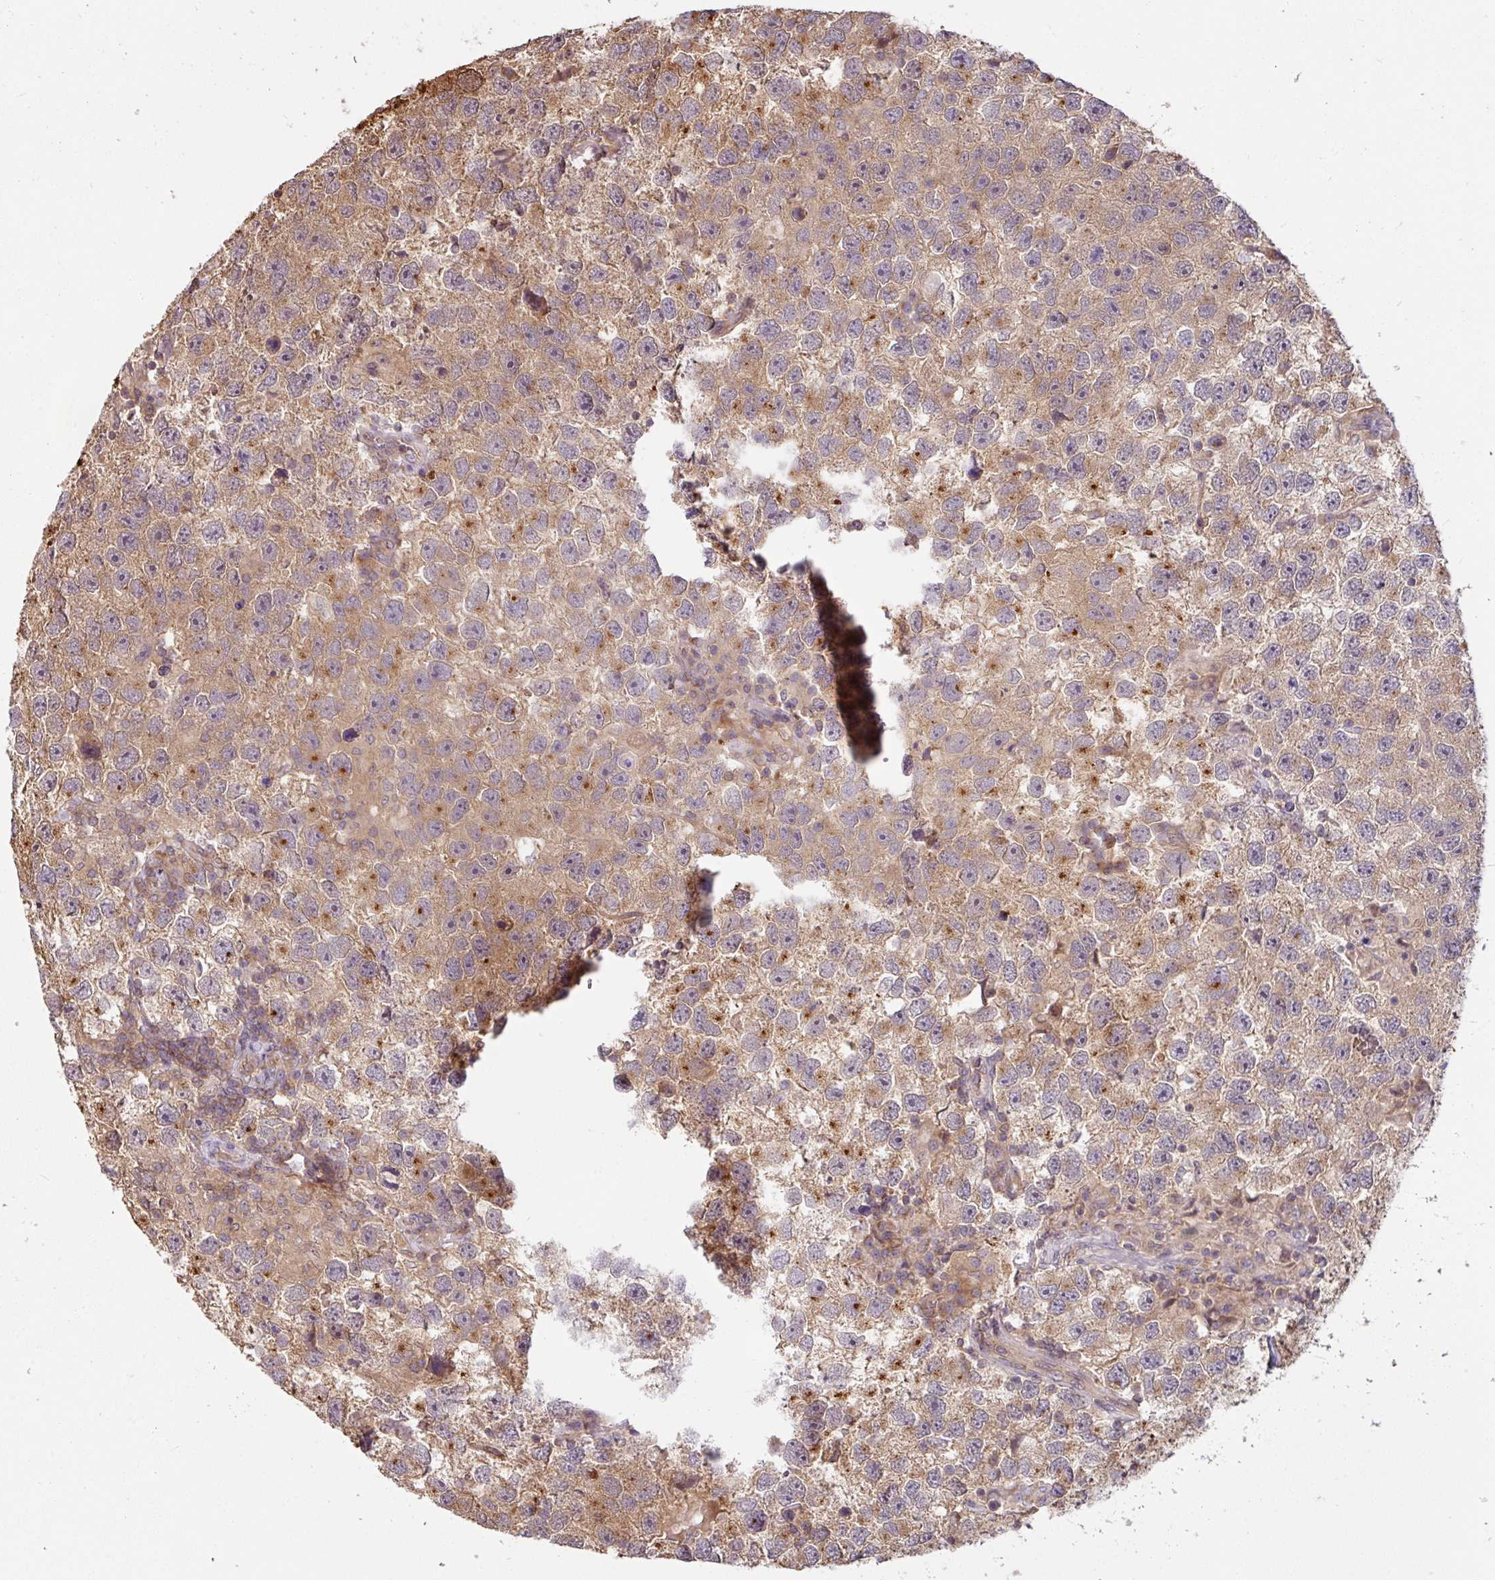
{"staining": {"intensity": "moderate", "quantity": ">75%", "location": "cytoplasmic/membranous"}, "tissue": "testis cancer", "cell_type": "Tumor cells", "image_type": "cancer", "snomed": [{"axis": "morphology", "description": "Seminoma, NOS"}, {"axis": "topography", "description": "Testis"}], "caption": "High-magnification brightfield microscopy of testis cancer stained with DAB (brown) and counterstained with hematoxylin (blue). tumor cells exhibit moderate cytoplasmic/membranous expression is seen in approximately>75% of cells. (DAB (3,3'-diaminobenzidine) IHC, brown staining for protein, blue staining for nuclei).", "gene": "SHB", "patient": {"sex": "male", "age": 26}}